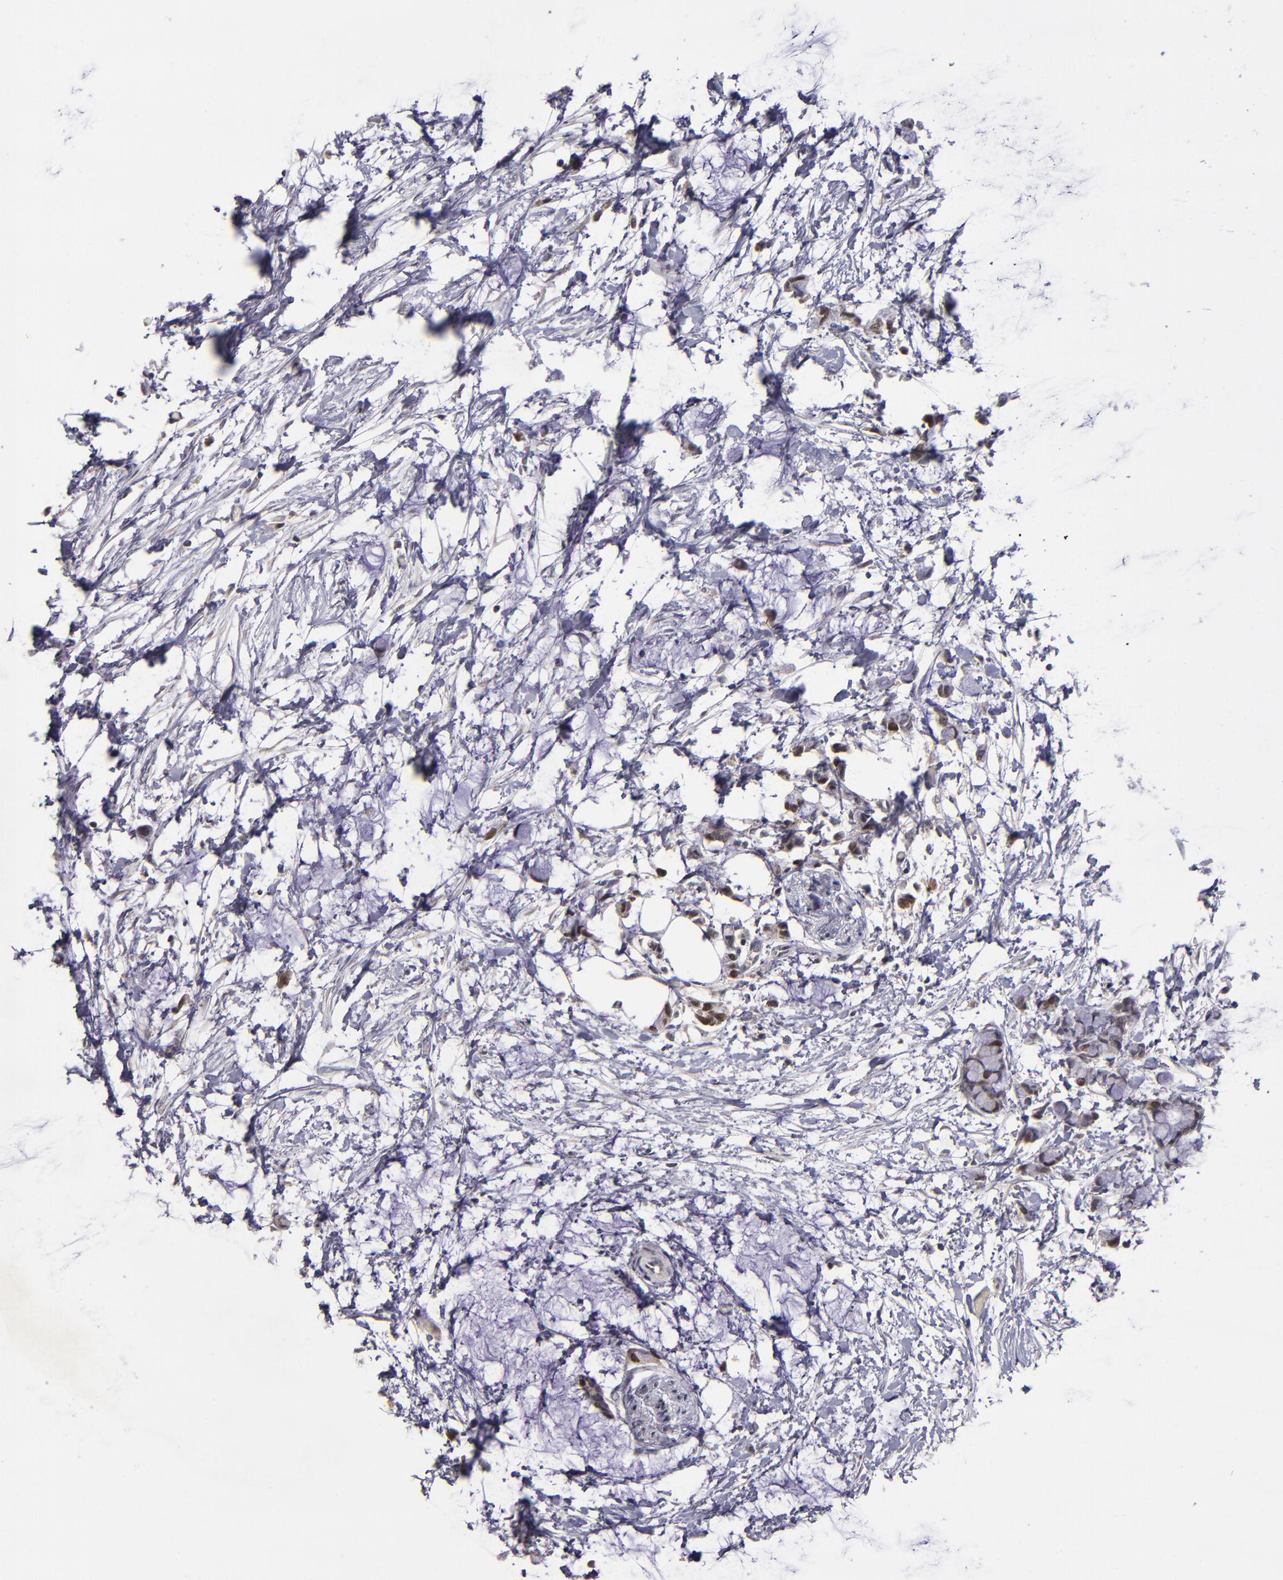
{"staining": {"intensity": "strong", "quantity": "<25%", "location": "nuclear"}, "tissue": "colorectal cancer", "cell_type": "Tumor cells", "image_type": "cancer", "snomed": [{"axis": "morphology", "description": "Normal tissue, NOS"}, {"axis": "morphology", "description": "Adenocarcinoma, NOS"}, {"axis": "topography", "description": "Colon"}, {"axis": "topography", "description": "Peripheral nerve tissue"}], "caption": "Tumor cells show medium levels of strong nuclear staining in approximately <25% of cells in human colorectal cancer.", "gene": "CDC7", "patient": {"sex": "male", "age": 14}}